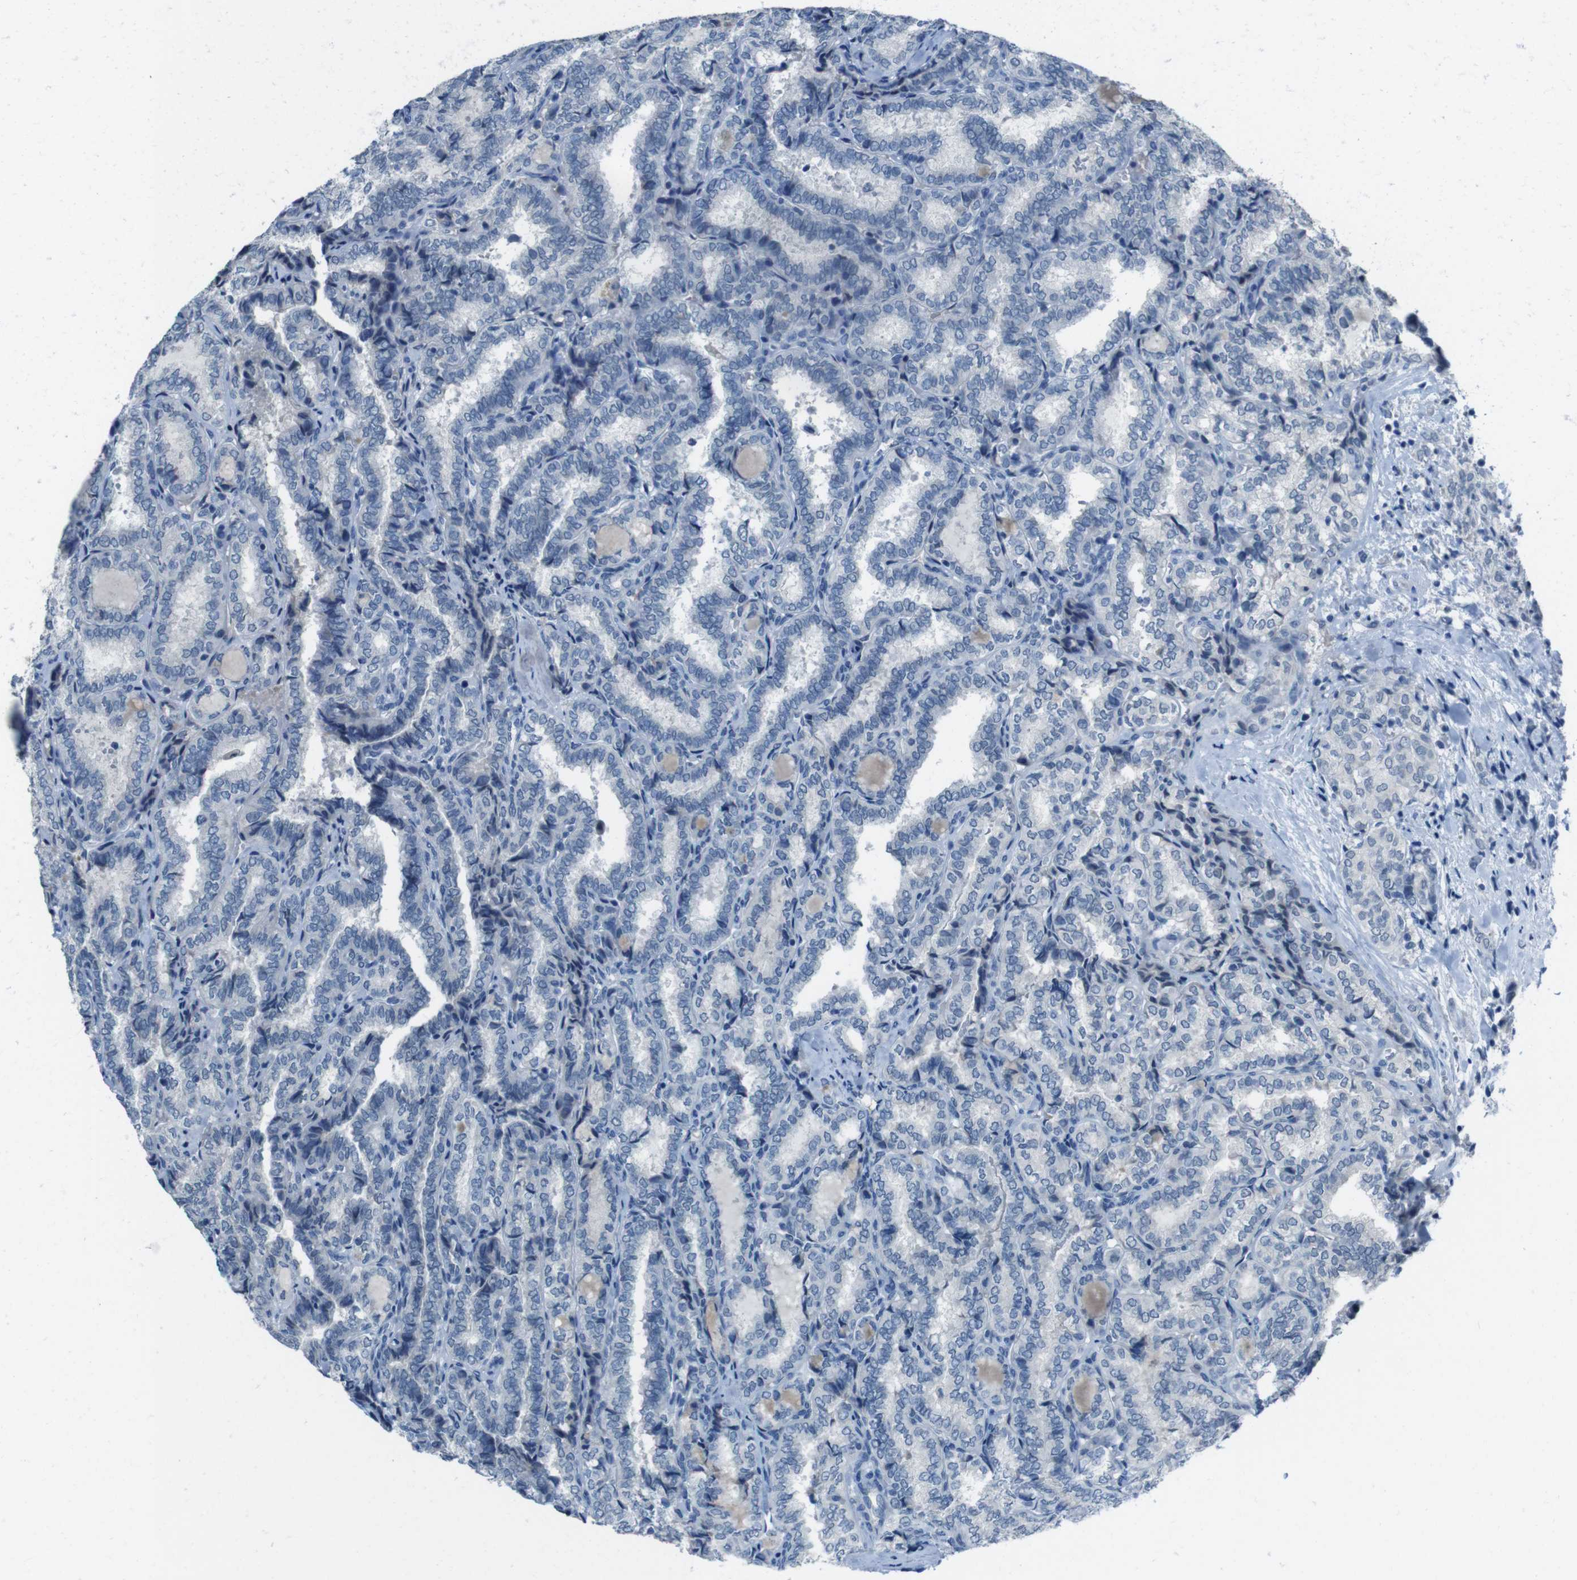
{"staining": {"intensity": "negative", "quantity": "none", "location": "none"}, "tissue": "thyroid cancer", "cell_type": "Tumor cells", "image_type": "cancer", "snomed": [{"axis": "morphology", "description": "Normal tissue, NOS"}, {"axis": "morphology", "description": "Papillary adenocarcinoma, NOS"}, {"axis": "topography", "description": "Thyroid gland"}], "caption": "A histopathology image of thyroid cancer (papillary adenocarcinoma) stained for a protein shows no brown staining in tumor cells.", "gene": "CDHR2", "patient": {"sex": "female", "age": 30}}